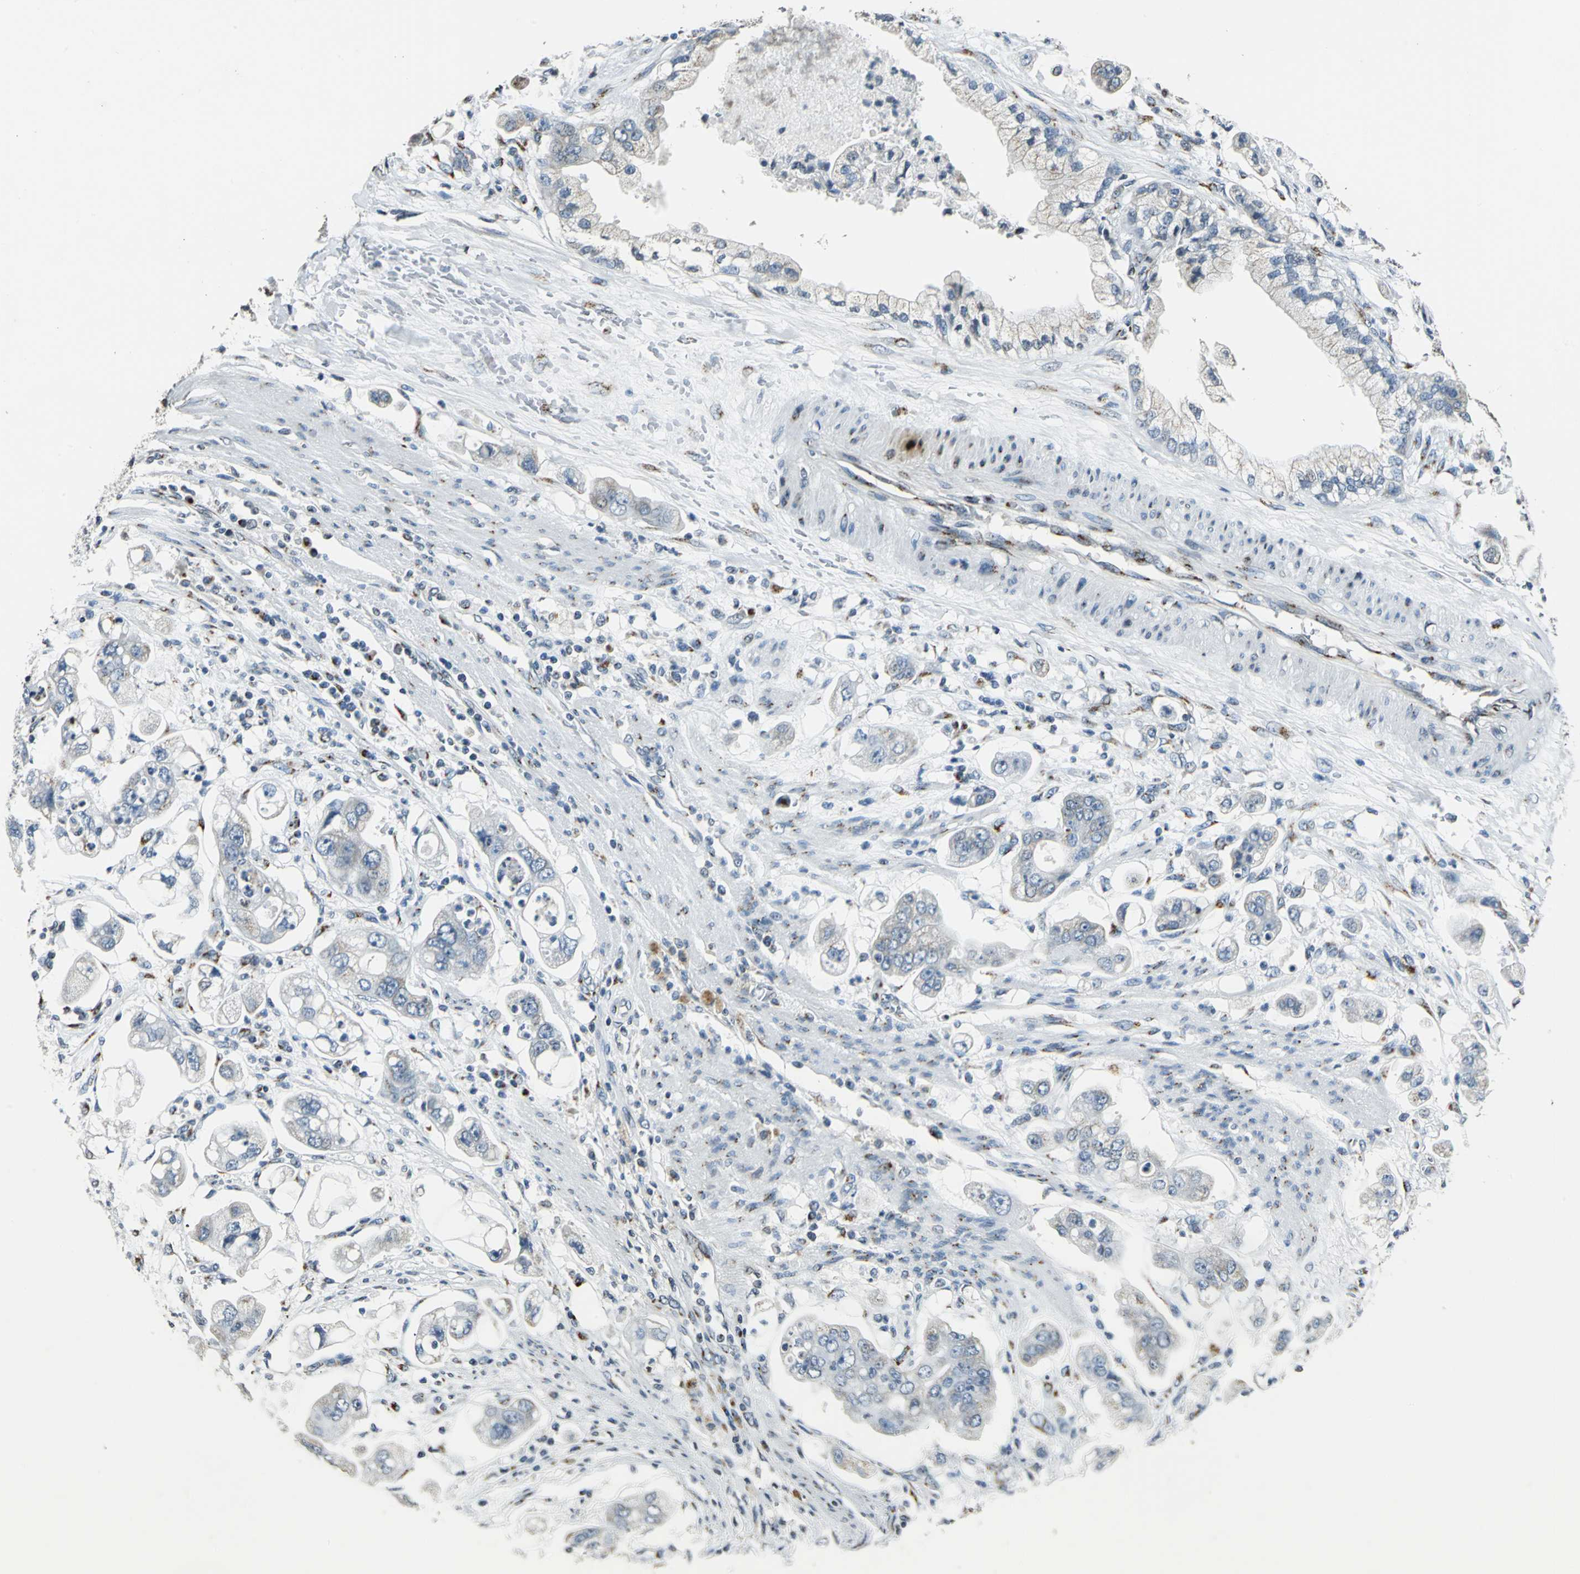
{"staining": {"intensity": "negative", "quantity": "none", "location": "none"}, "tissue": "stomach cancer", "cell_type": "Tumor cells", "image_type": "cancer", "snomed": [{"axis": "morphology", "description": "Adenocarcinoma, NOS"}, {"axis": "topography", "description": "Stomach"}], "caption": "Tumor cells show no significant positivity in stomach adenocarcinoma. (Immunohistochemistry, brightfield microscopy, high magnification).", "gene": "TMEM115", "patient": {"sex": "male", "age": 62}}